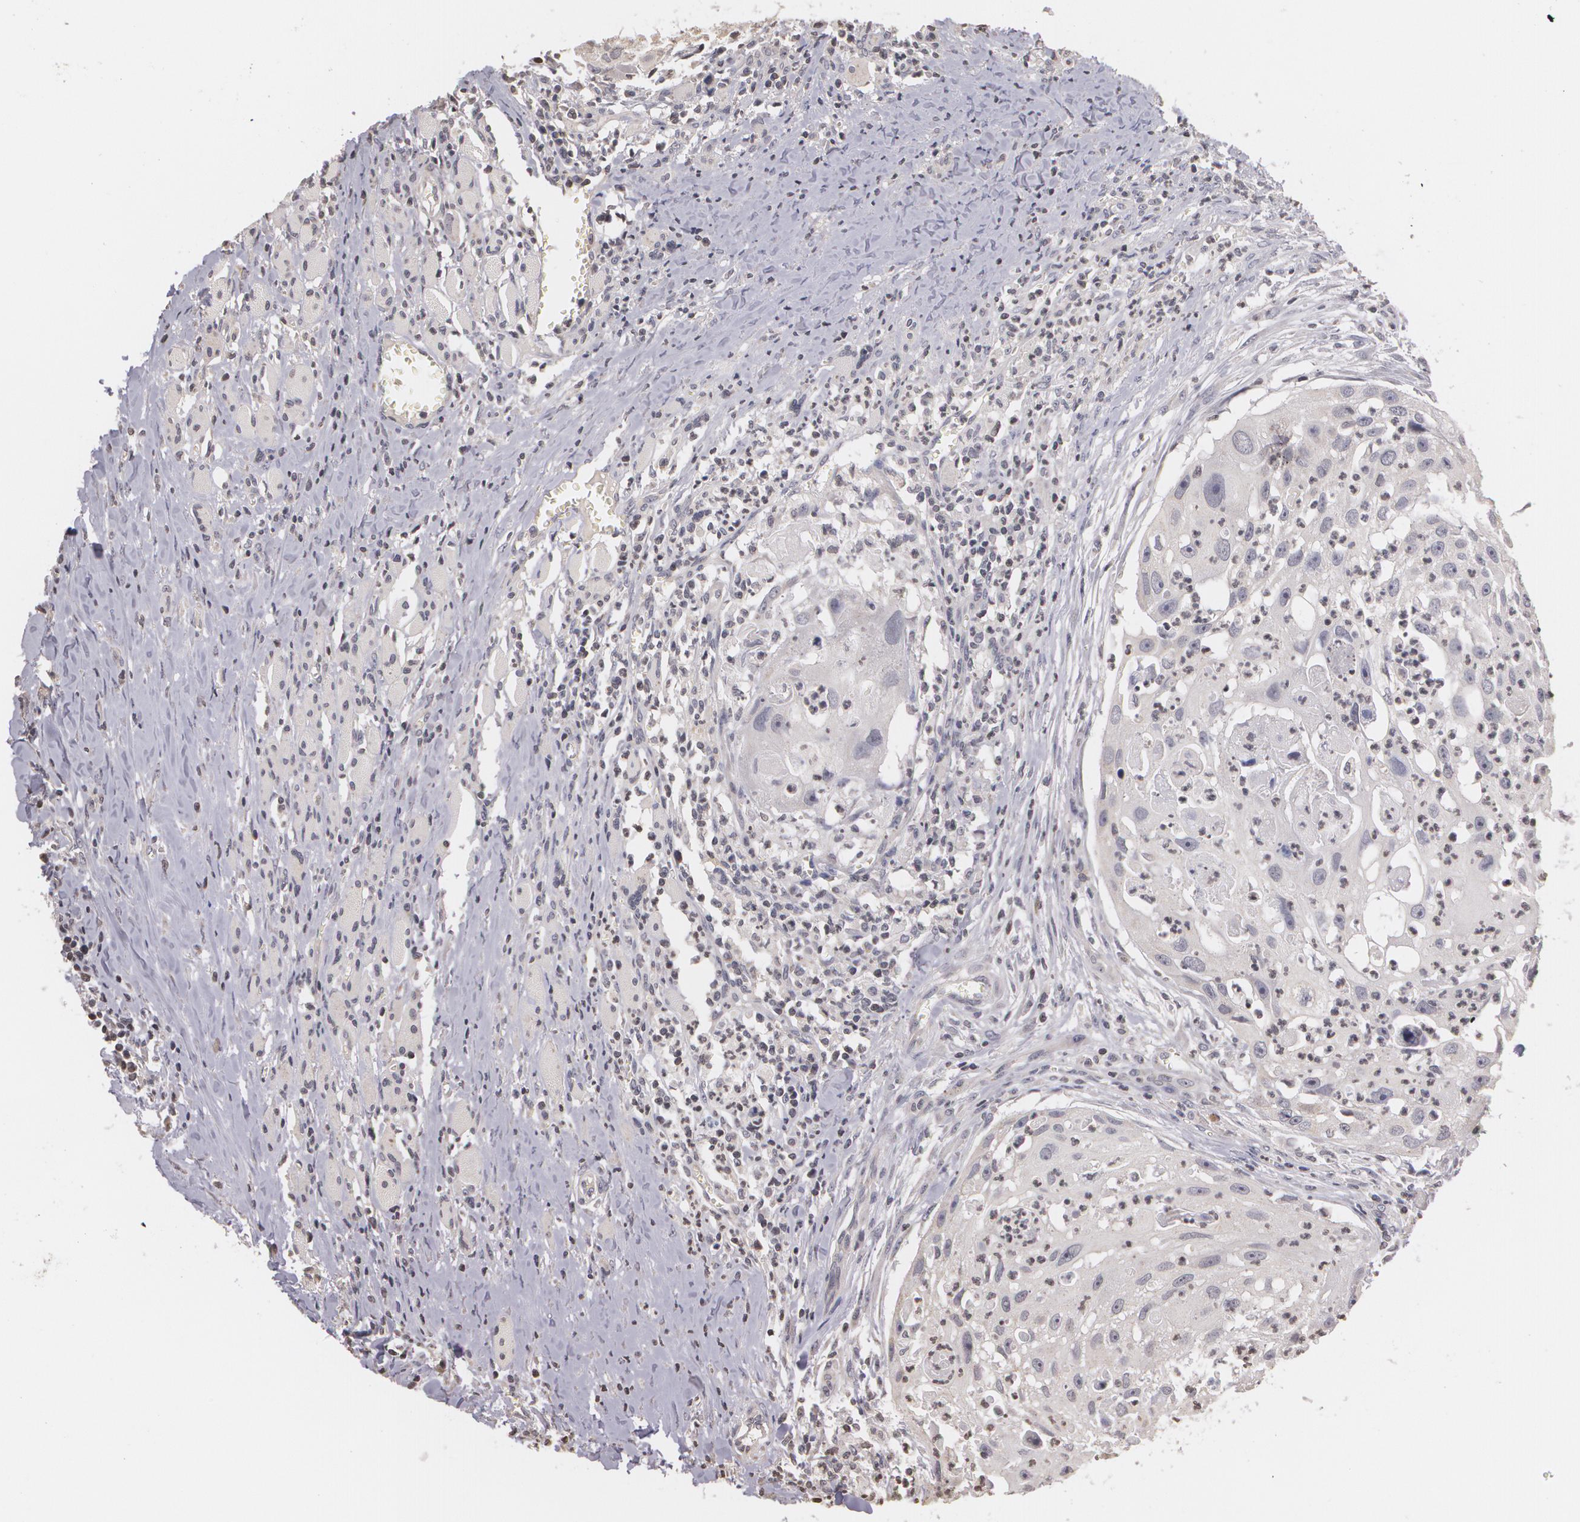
{"staining": {"intensity": "negative", "quantity": "none", "location": "none"}, "tissue": "head and neck cancer", "cell_type": "Tumor cells", "image_type": "cancer", "snomed": [{"axis": "morphology", "description": "Squamous cell carcinoma, NOS"}, {"axis": "topography", "description": "Head-Neck"}], "caption": "A micrograph of human squamous cell carcinoma (head and neck) is negative for staining in tumor cells.", "gene": "THRB", "patient": {"sex": "male", "age": 64}}